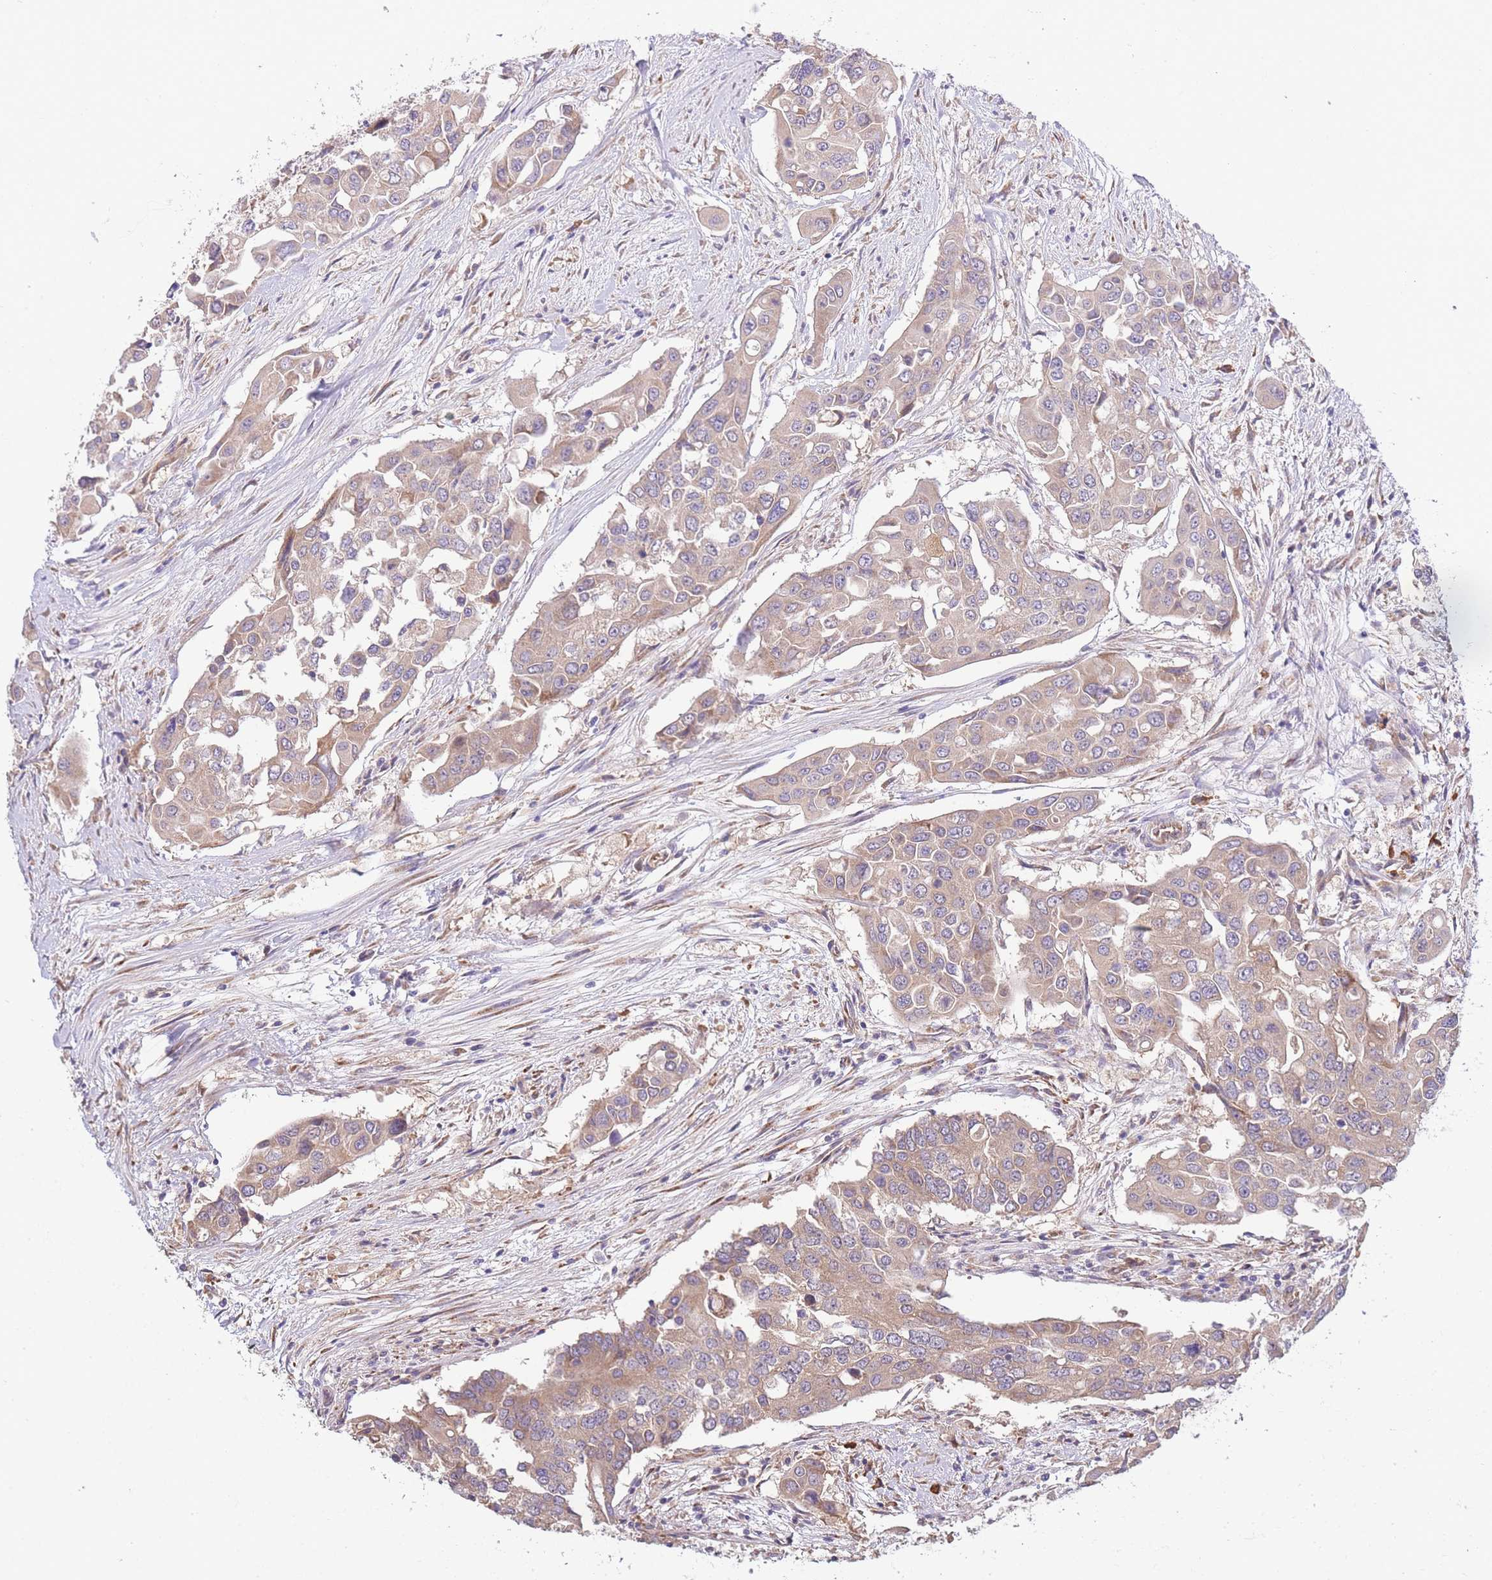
{"staining": {"intensity": "moderate", "quantity": ">75%", "location": "cytoplasmic/membranous"}, "tissue": "colorectal cancer", "cell_type": "Tumor cells", "image_type": "cancer", "snomed": [{"axis": "morphology", "description": "Adenocarcinoma, NOS"}, {"axis": "topography", "description": "Colon"}], "caption": "A high-resolution histopathology image shows IHC staining of colorectal cancer, which exhibits moderate cytoplasmic/membranous expression in about >75% of tumor cells. (Brightfield microscopy of DAB IHC at high magnification).", "gene": "BEX1", "patient": {"sex": "male", "age": 77}}